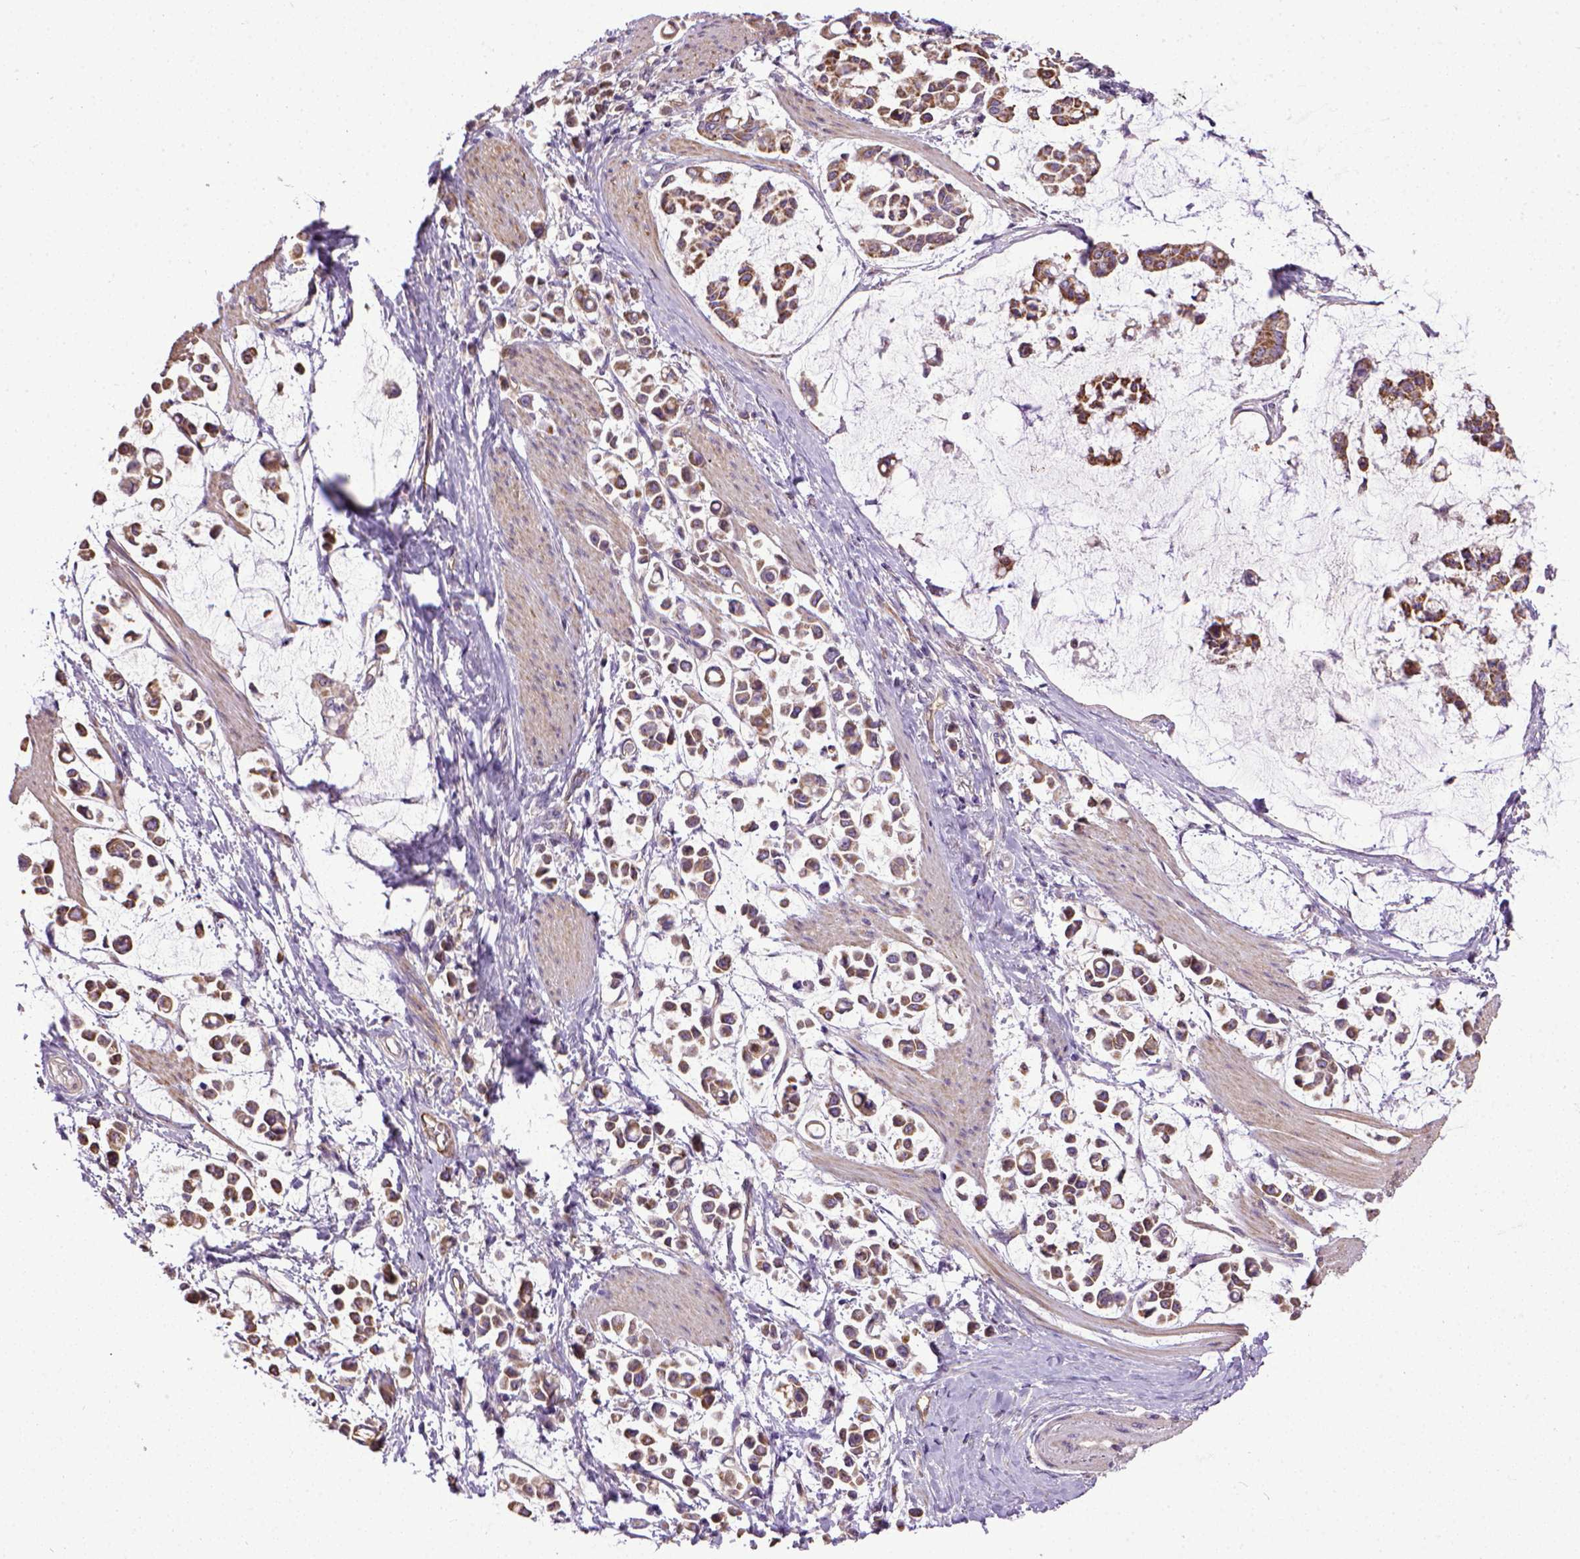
{"staining": {"intensity": "moderate", "quantity": ">75%", "location": "cytoplasmic/membranous"}, "tissue": "stomach cancer", "cell_type": "Tumor cells", "image_type": "cancer", "snomed": [{"axis": "morphology", "description": "Adenocarcinoma, NOS"}, {"axis": "topography", "description": "Stomach"}], "caption": "The histopathology image reveals a brown stain indicating the presence of a protein in the cytoplasmic/membranous of tumor cells in stomach cancer (adenocarcinoma).", "gene": "ENG", "patient": {"sex": "male", "age": 82}}